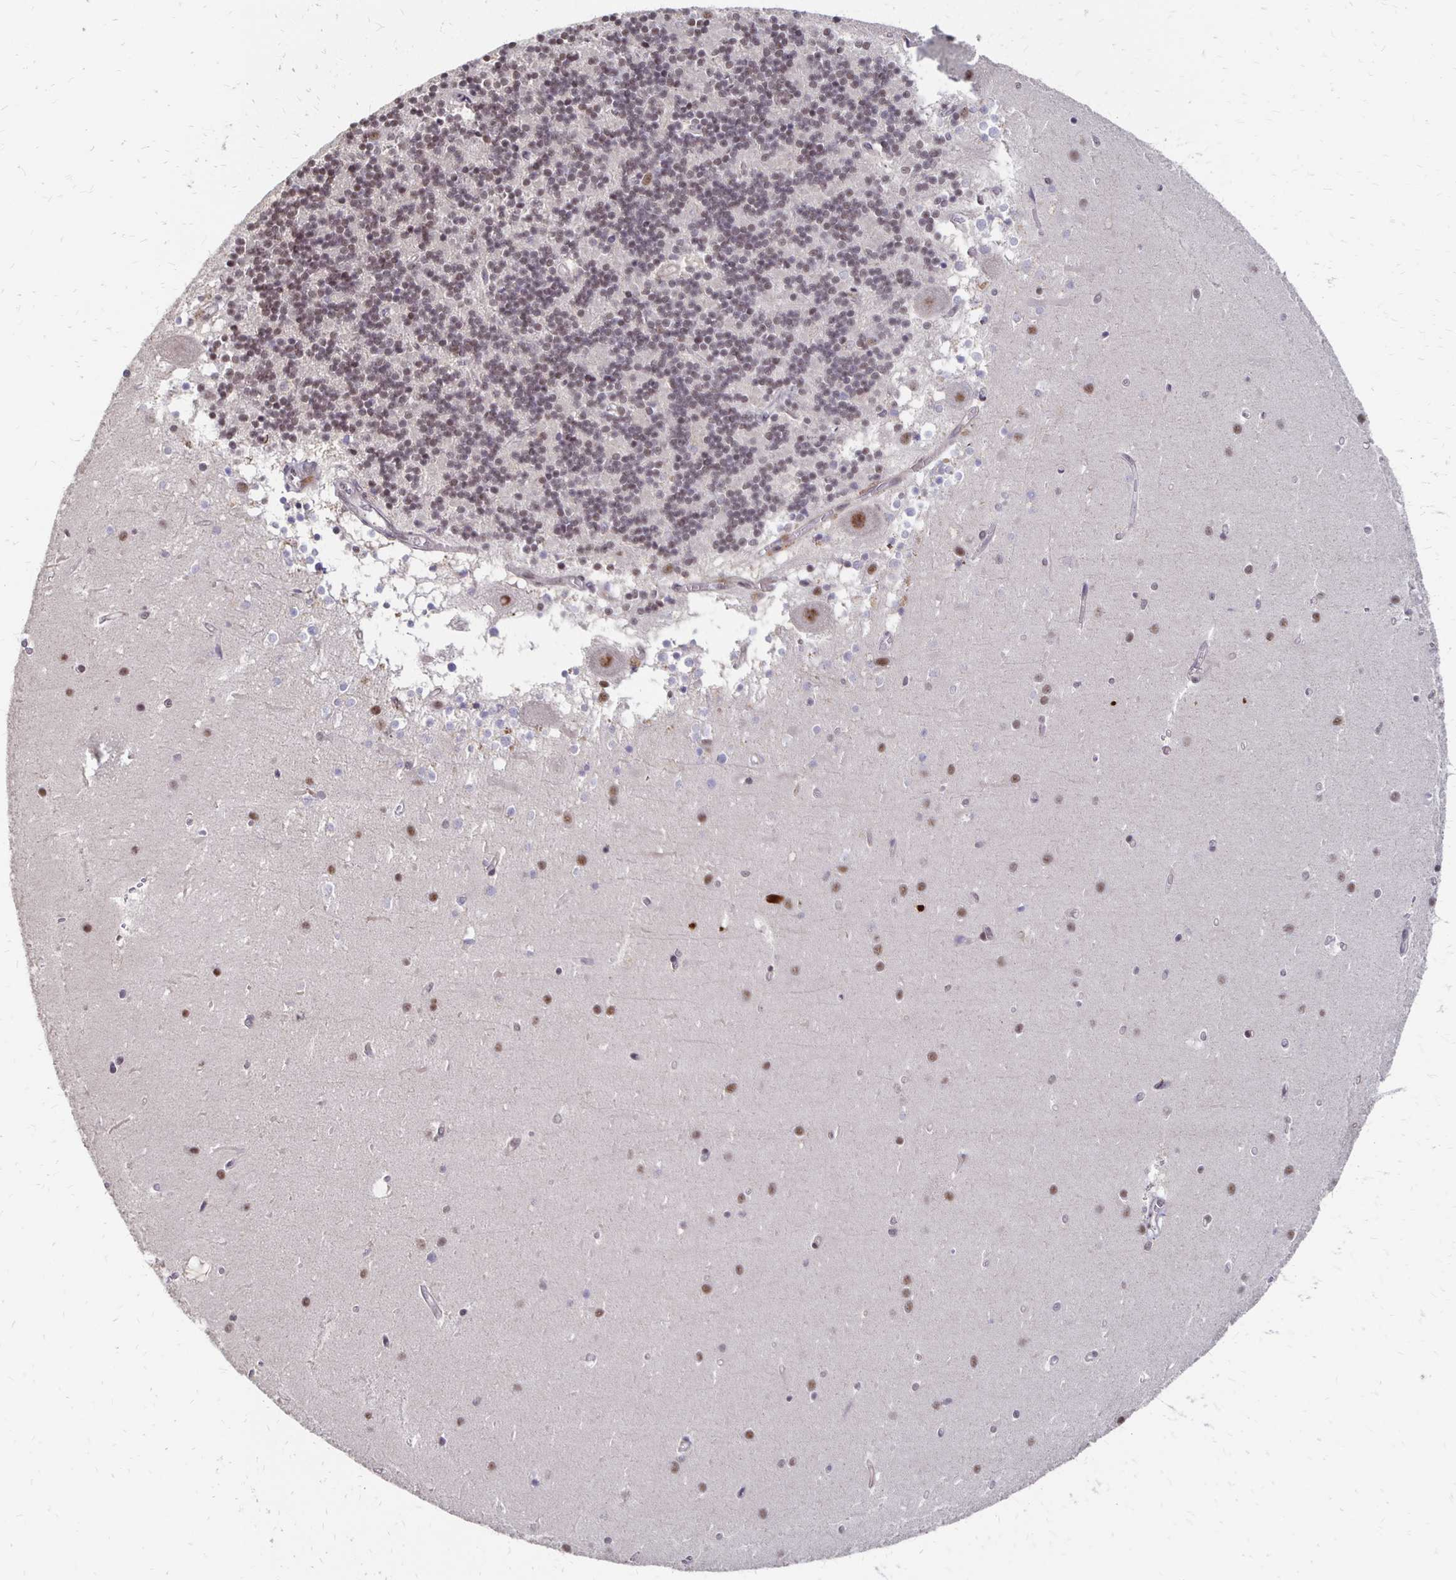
{"staining": {"intensity": "weak", "quantity": "25%-75%", "location": "nuclear"}, "tissue": "cerebellum", "cell_type": "Cells in granular layer", "image_type": "normal", "snomed": [{"axis": "morphology", "description": "Normal tissue, NOS"}, {"axis": "topography", "description": "Cerebellum"}], "caption": "Immunohistochemical staining of normal cerebellum exhibits low levels of weak nuclear expression in about 25%-75% of cells in granular layer. The protein of interest is stained brown, and the nuclei are stained in blue (DAB IHC with brightfield microscopy, high magnification).", "gene": "CLASRP", "patient": {"sex": "male", "age": 54}}